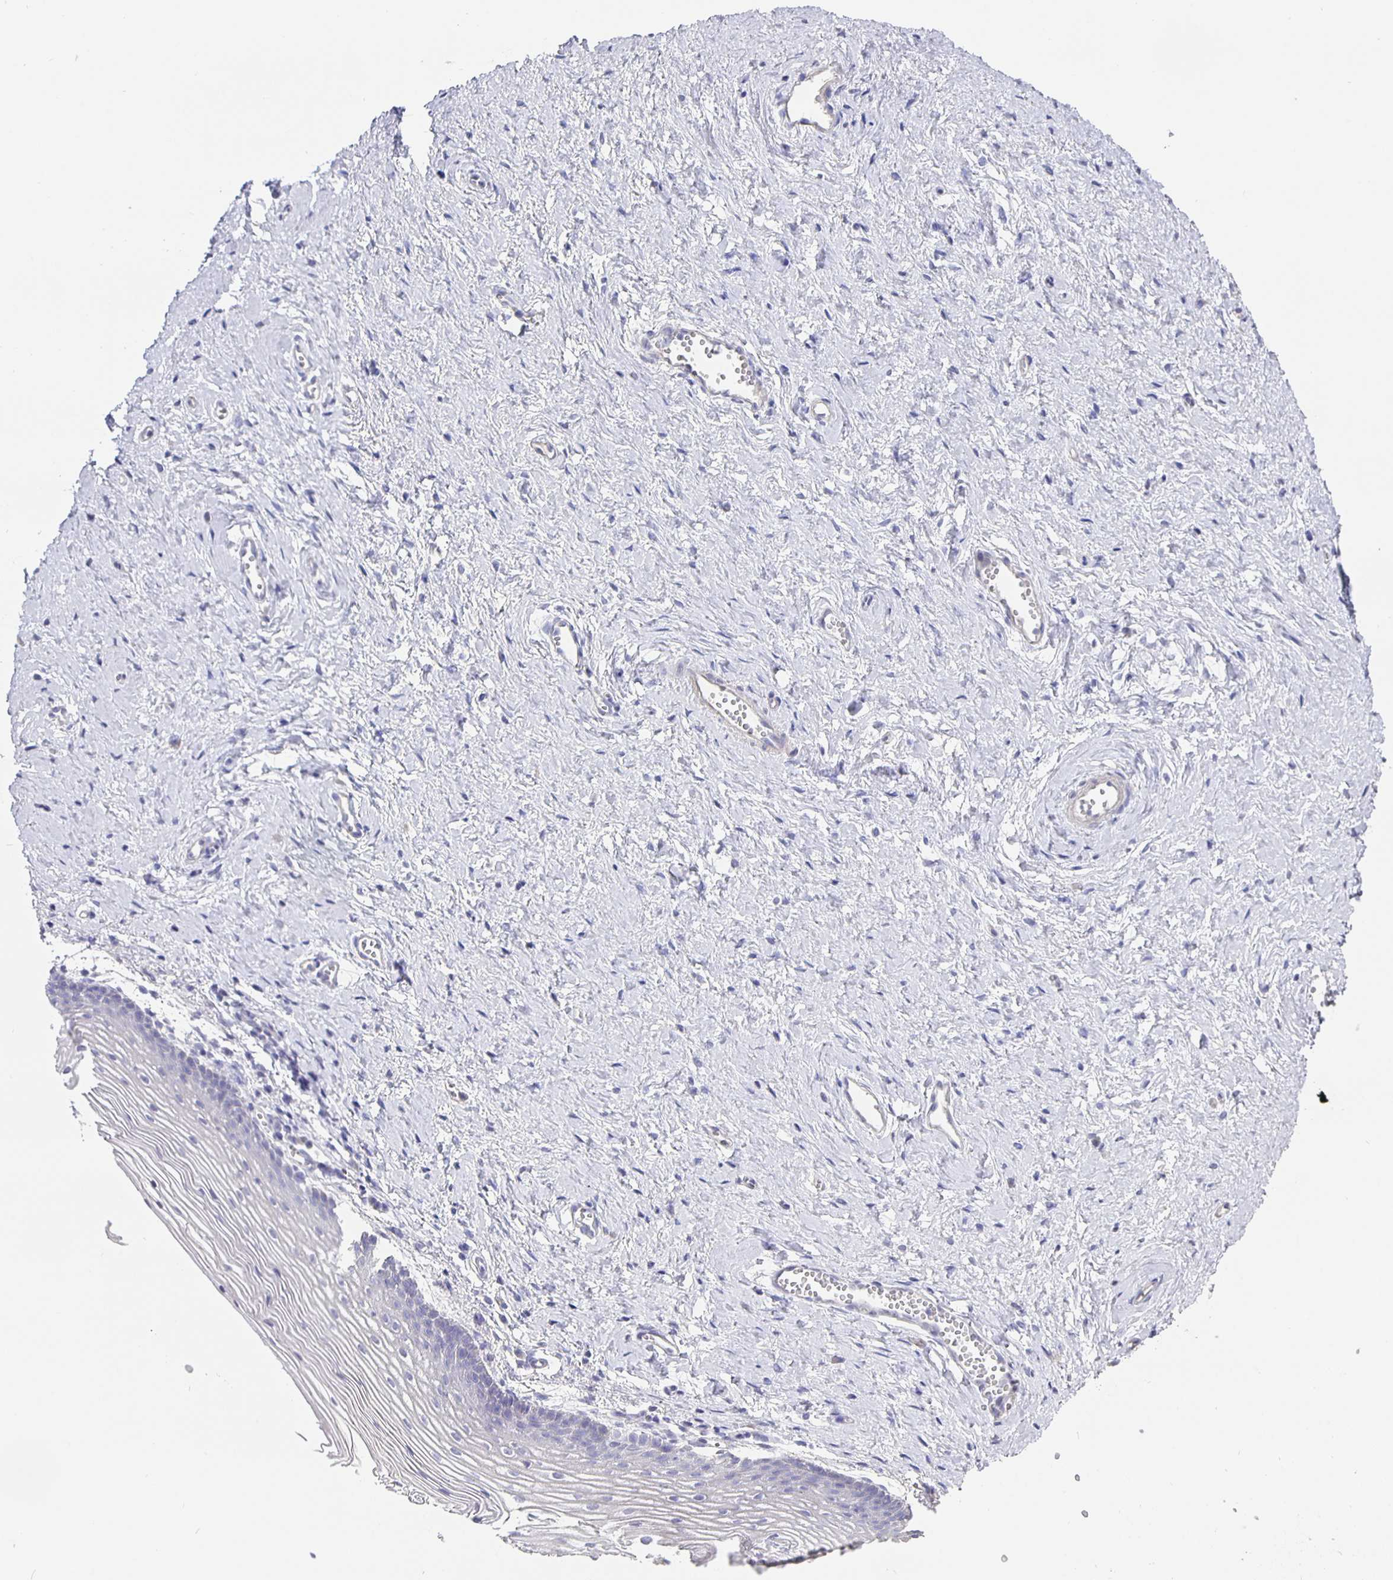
{"staining": {"intensity": "negative", "quantity": "none", "location": "none"}, "tissue": "vagina", "cell_type": "Squamous epithelial cells", "image_type": "normal", "snomed": [{"axis": "morphology", "description": "Normal tissue, NOS"}, {"axis": "topography", "description": "Vagina"}], "caption": "IHC micrograph of benign vagina: human vagina stained with DAB displays no significant protein staining in squamous epithelial cells. Brightfield microscopy of immunohistochemistry stained with DAB (brown) and hematoxylin (blue), captured at high magnification.", "gene": "CFAP74", "patient": {"sex": "female", "age": 56}}